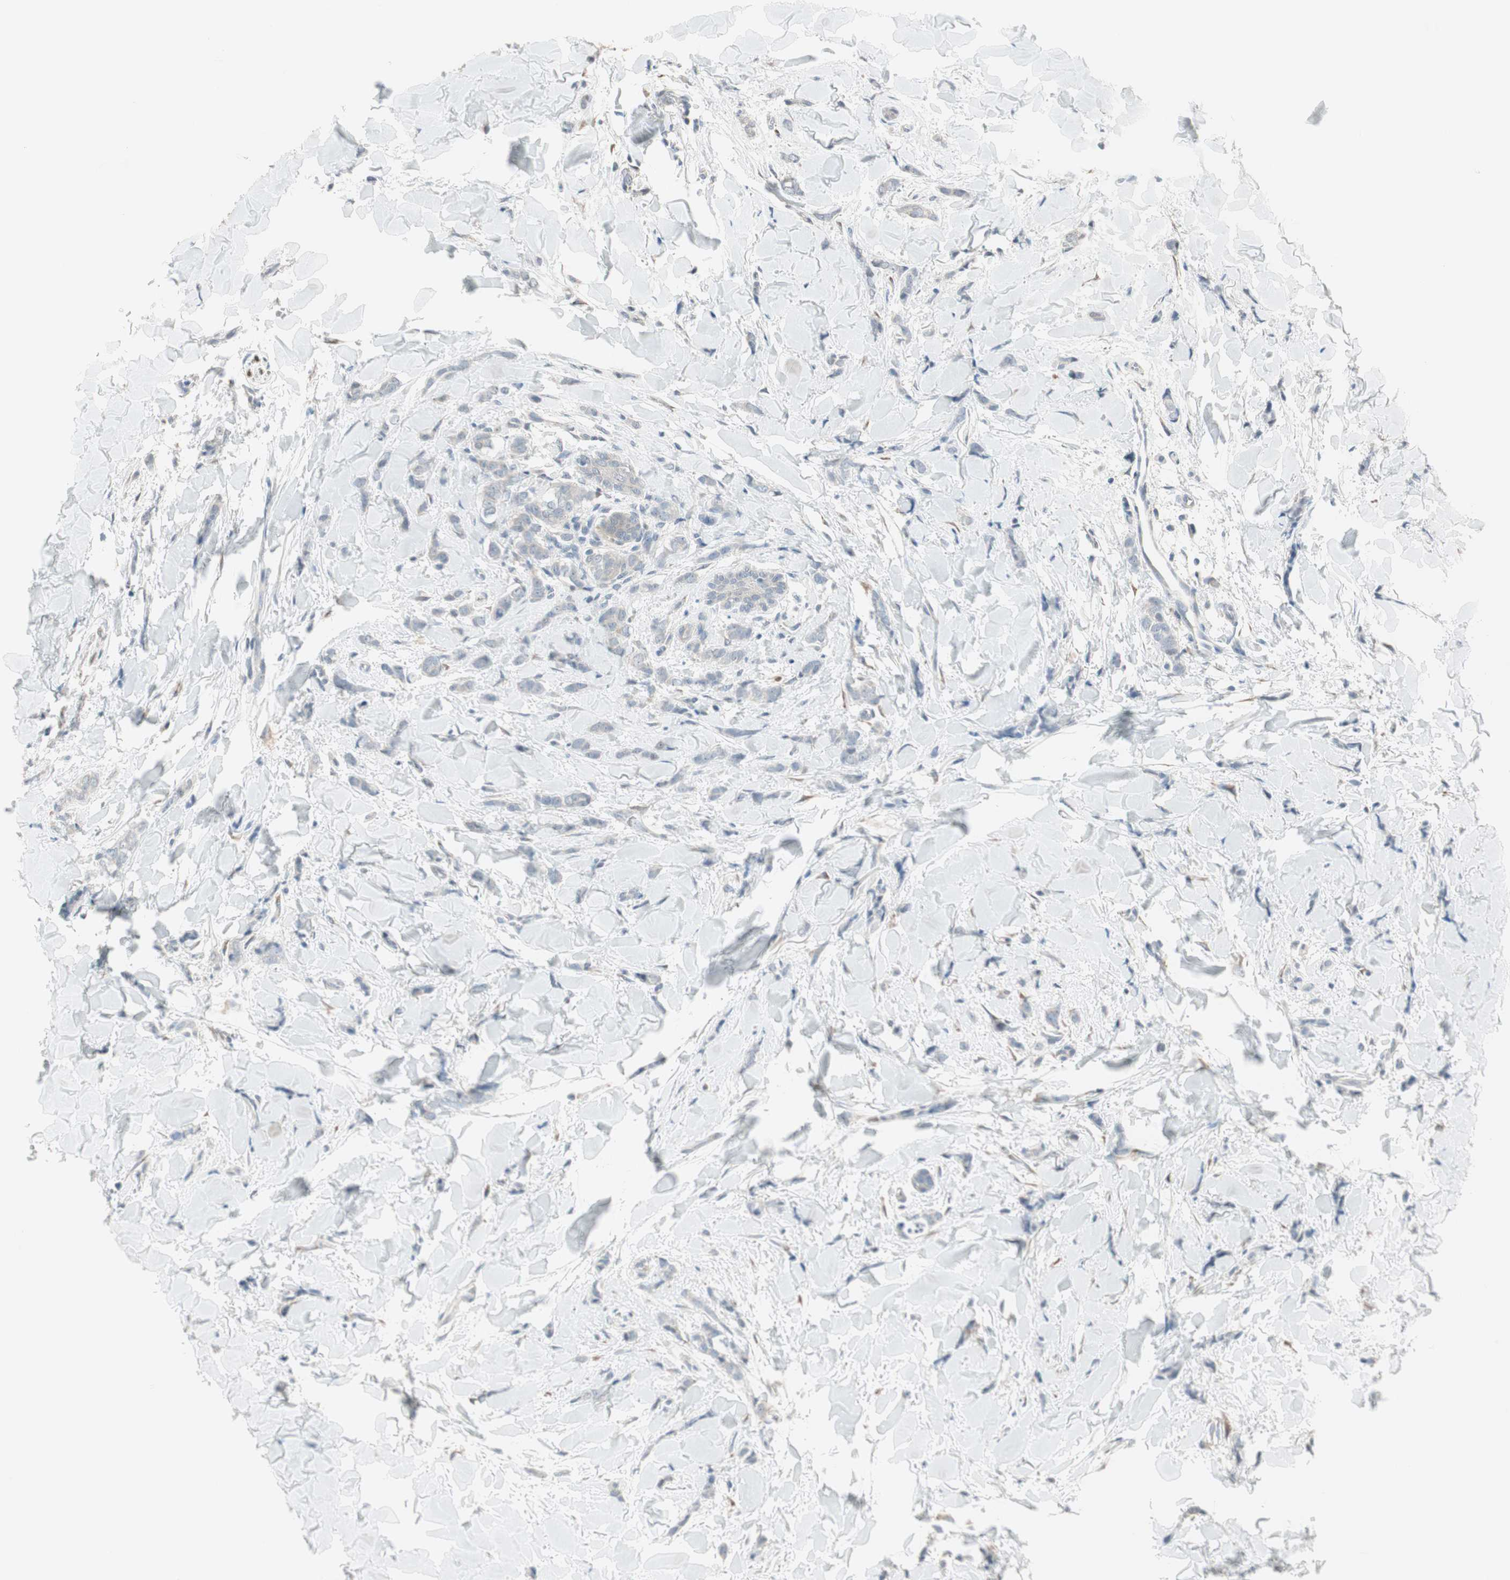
{"staining": {"intensity": "negative", "quantity": "none", "location": "none"}, "tissue": "breast cancer", "cell_type": "Tumor cells", "image_type": "cancer", "snomed": [{"axis": "morphology", "description": "Lobular carcinoma"}, {"axis": "topography", "description": "Skin"}, {"axis": "topography", "description": "Breast"}], "caption": "The immunohistochemistry histopathology image has no significant expression in tumor cells of breast lobular carcinoma tissue.", "gene": "PDZK1", "patient": {"sex": "female", "age": 46}}